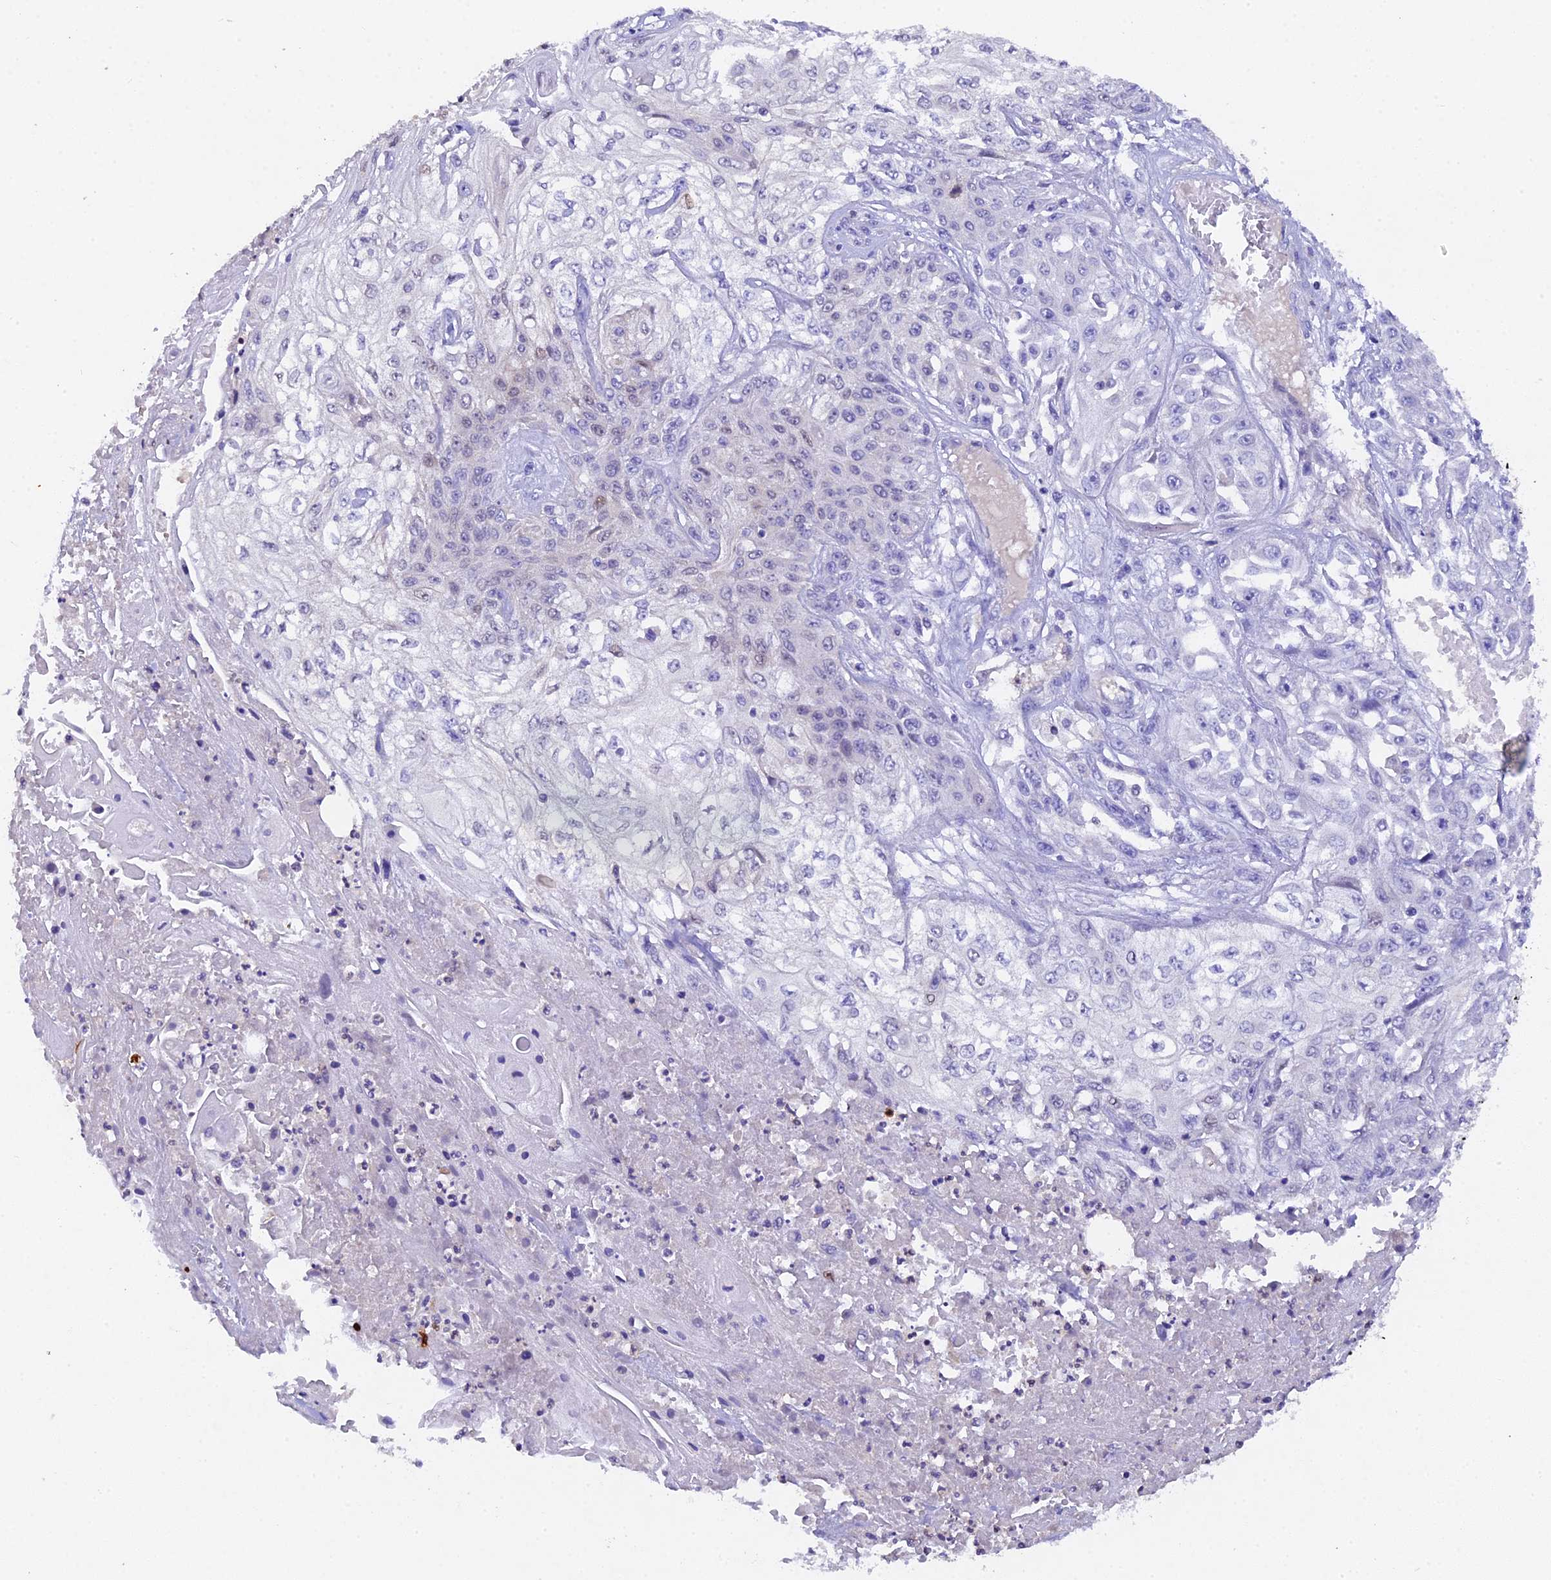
{"staining": {"intensity": "negative", "quantity": "none", "location": "none"}, "tissue": "skin cancer", "cell_type": "Tumor cells", "image_type": "cancer", "snomed": [{"axis": "morphology", "description": "Squamous cell carcinoma, NOS"}, {"axis": "morphology", "description": "Squamous cell carcinoma, metastatic, NOS"}, {"axis": "topography", "description": "Skin"}, {"axis": "topography", "description": "Lymph node"}], "caption": "Immunohistochemistry (IHC) micrograph of skin cancer (metastatic squamous cell carcinoma) stained for a protein (brown), which exhibits no expression in tumor cells. (DAB immunohistochemistry, high magnification).", "gene": "TGDS", "patient": {"sex": "male", "age": 75}}